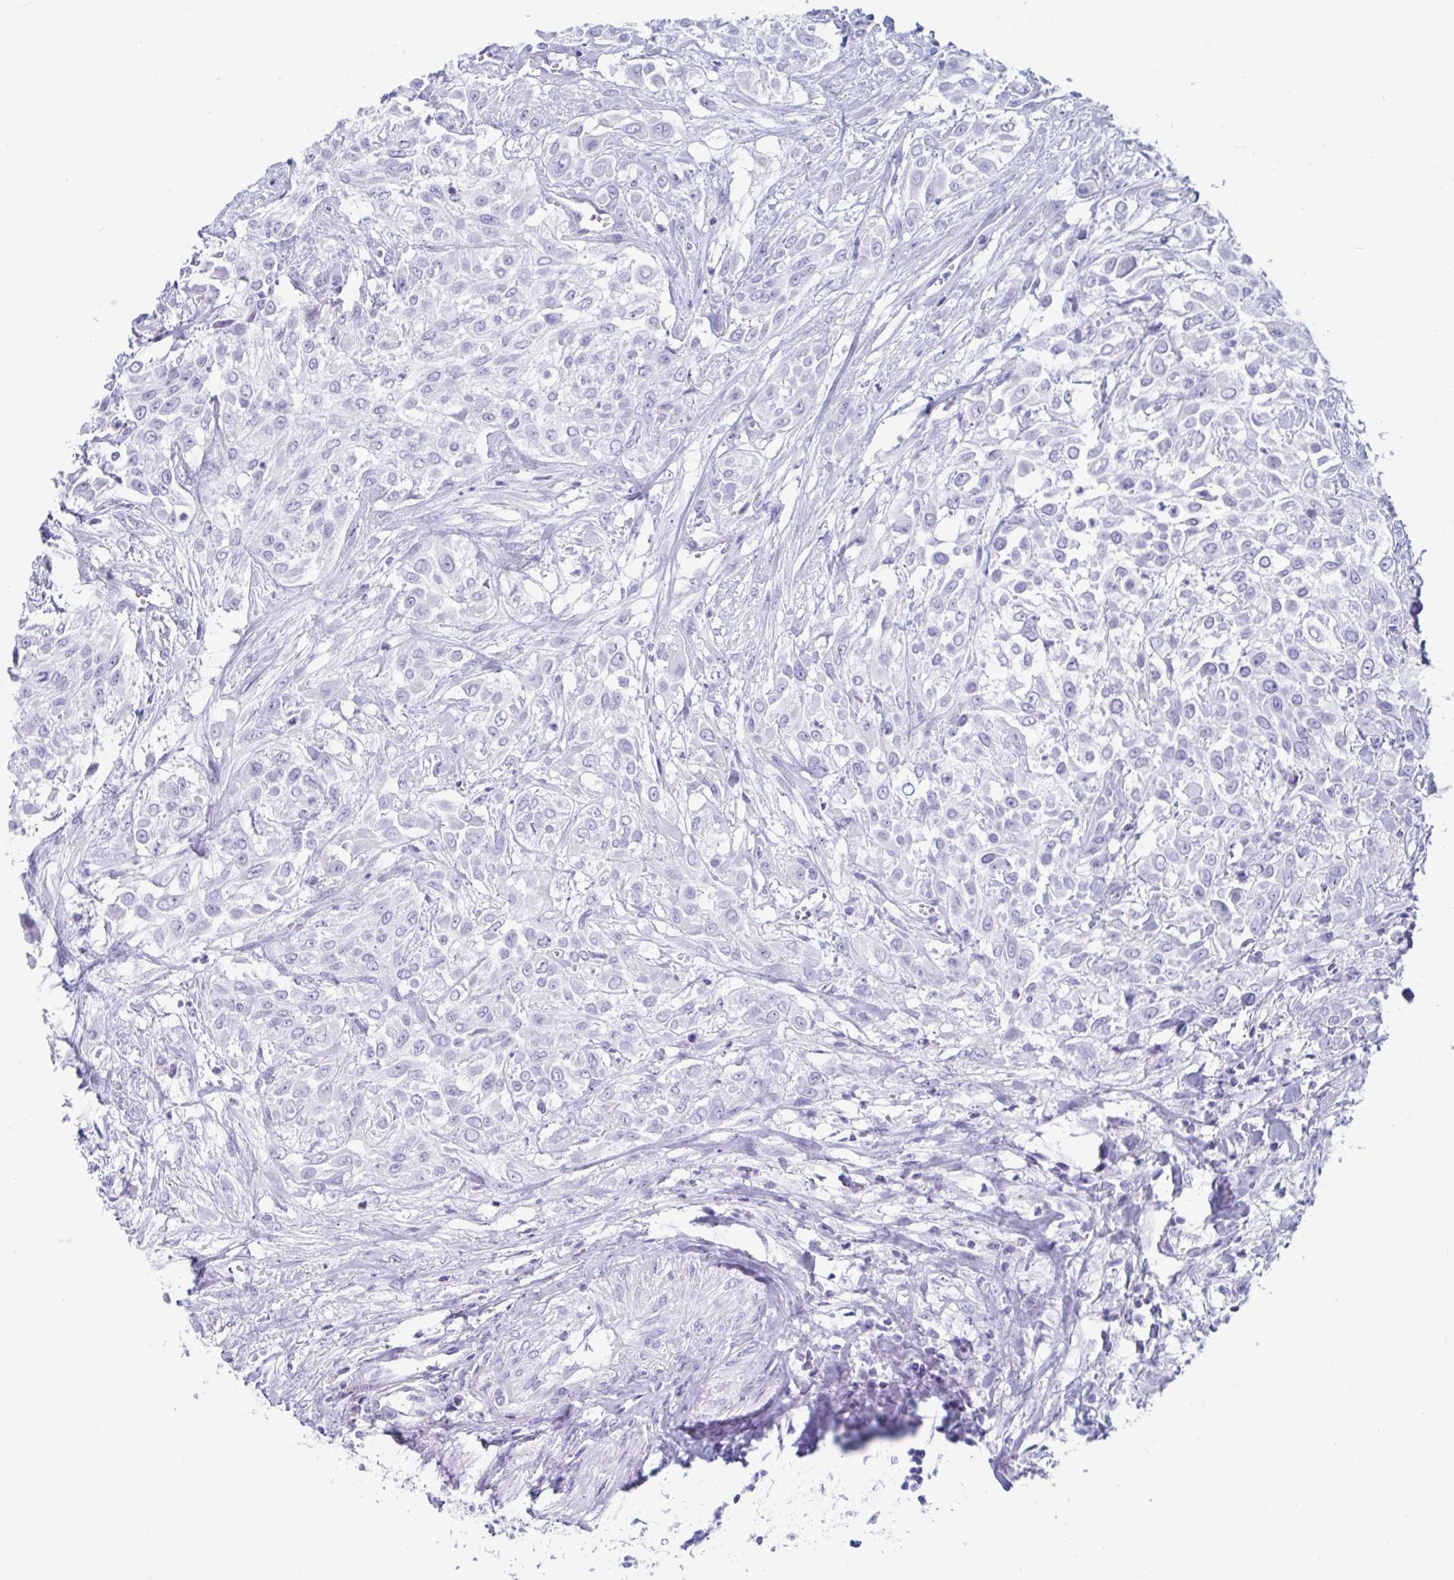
{"staining": {"intensity": "negative", "quantity": "none", "location": "none"}, "tissue": "urothelial cancer", "cell_type": "Tumor cells", "image_type": "cancer", "snomed": [{"axis": "morphology", "description": "Urothelial carcinoma, High grade"}, {"axis": "topography", "description": "Urinary bladder"}], "caption": "Immunohistochemistry of high-grade urothelial carcinoma shows no staining in tumor cells.", "gene": "GKN2", "patient": {"sex": "male", "age": 57}}